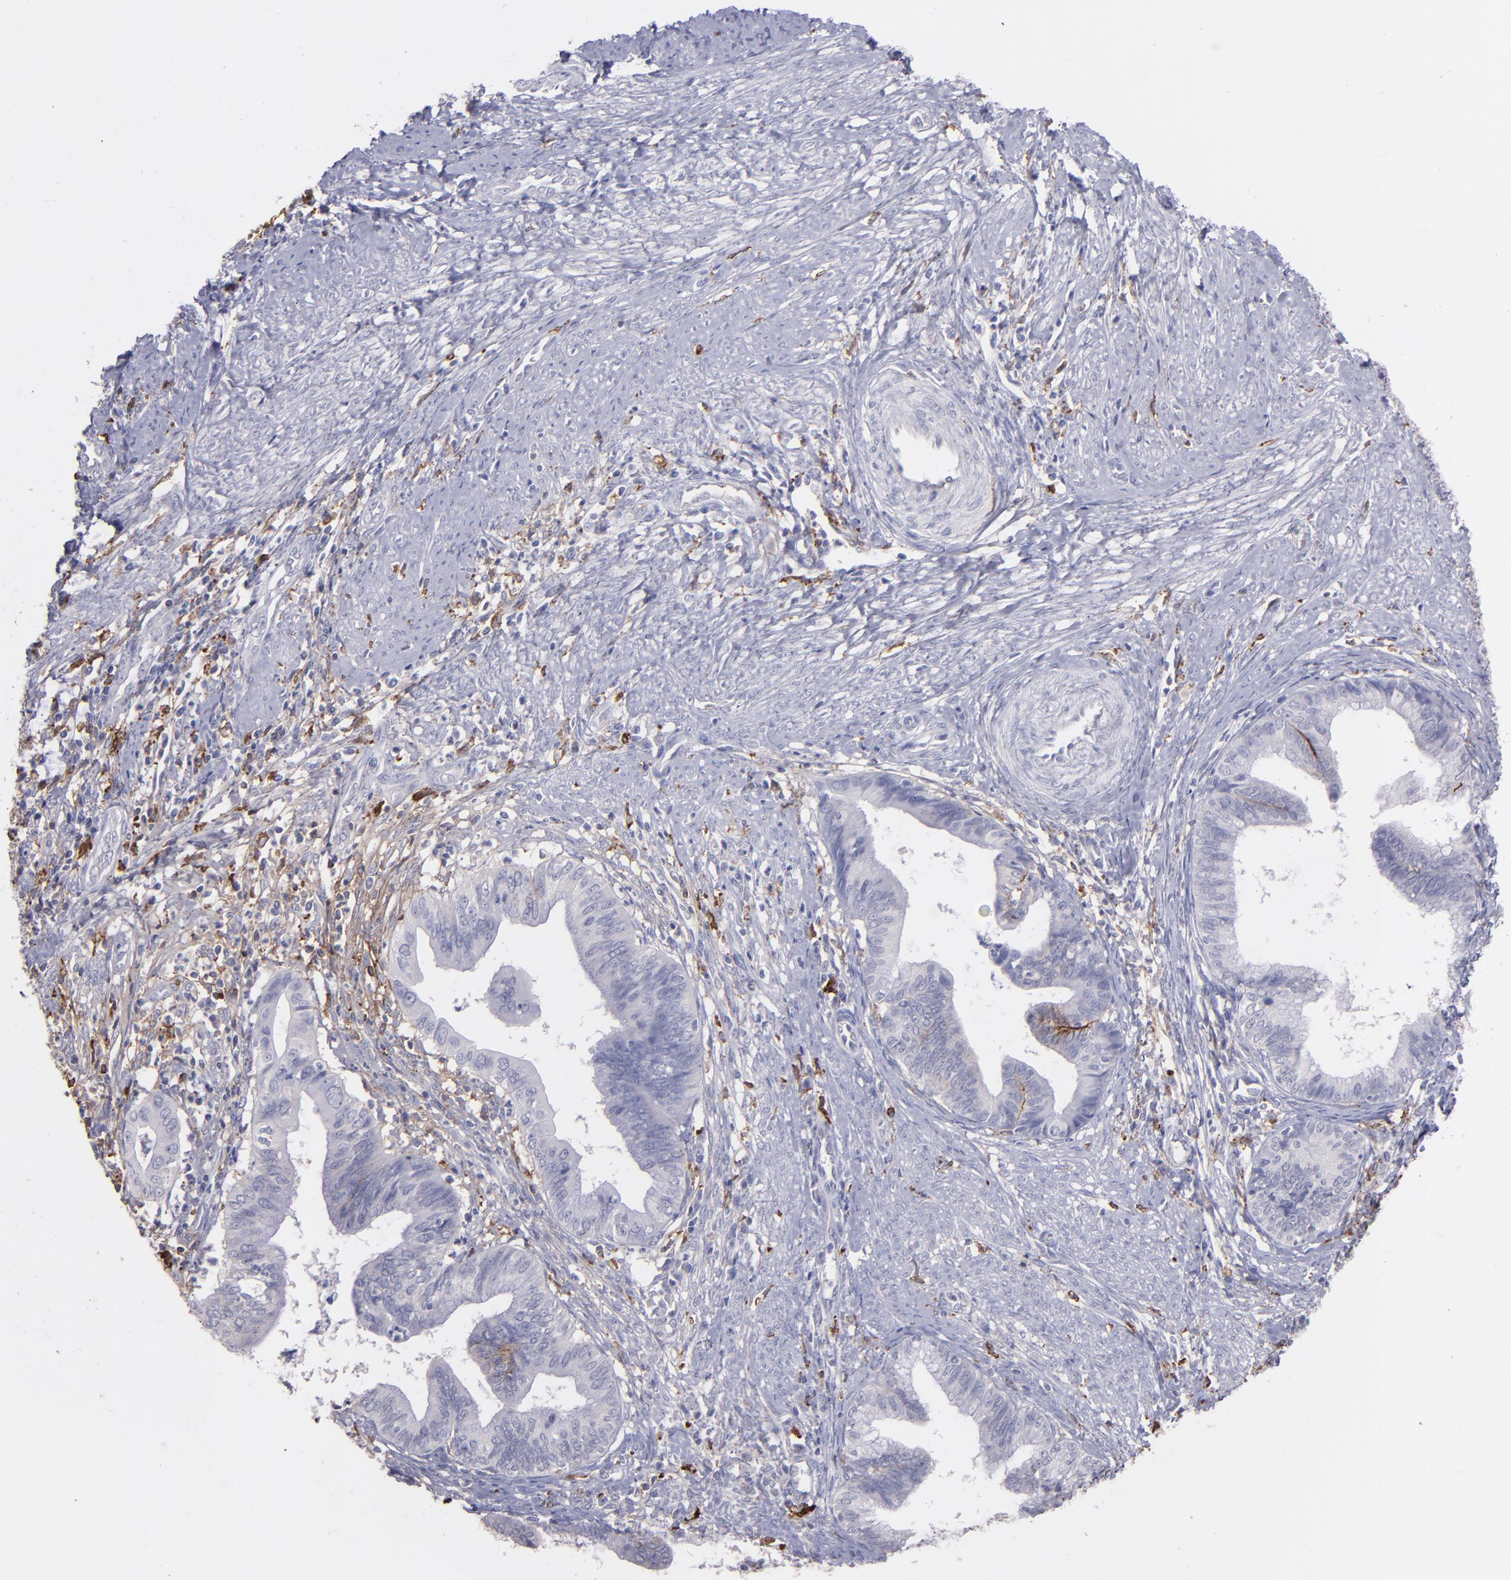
{"staining": {"intensity": "weak", "quantity": "<25%", "location": "cytoplasmic/membranous"}, "tissue": "cervical cancer", "cell_type": "Tumor cells", "image_type": "cancer", "snomed": [{"axis": "morphology", "description": "Adenocarcinoma, NOS"}, {"axis": "topography", "description": "Cervix"}], "caption": "The photomicrograph displays no staining of tumor cells in adenocarcinoma (cervical).", "gene": "C1QA", "patient": {"sex": "female", "age": 36}}